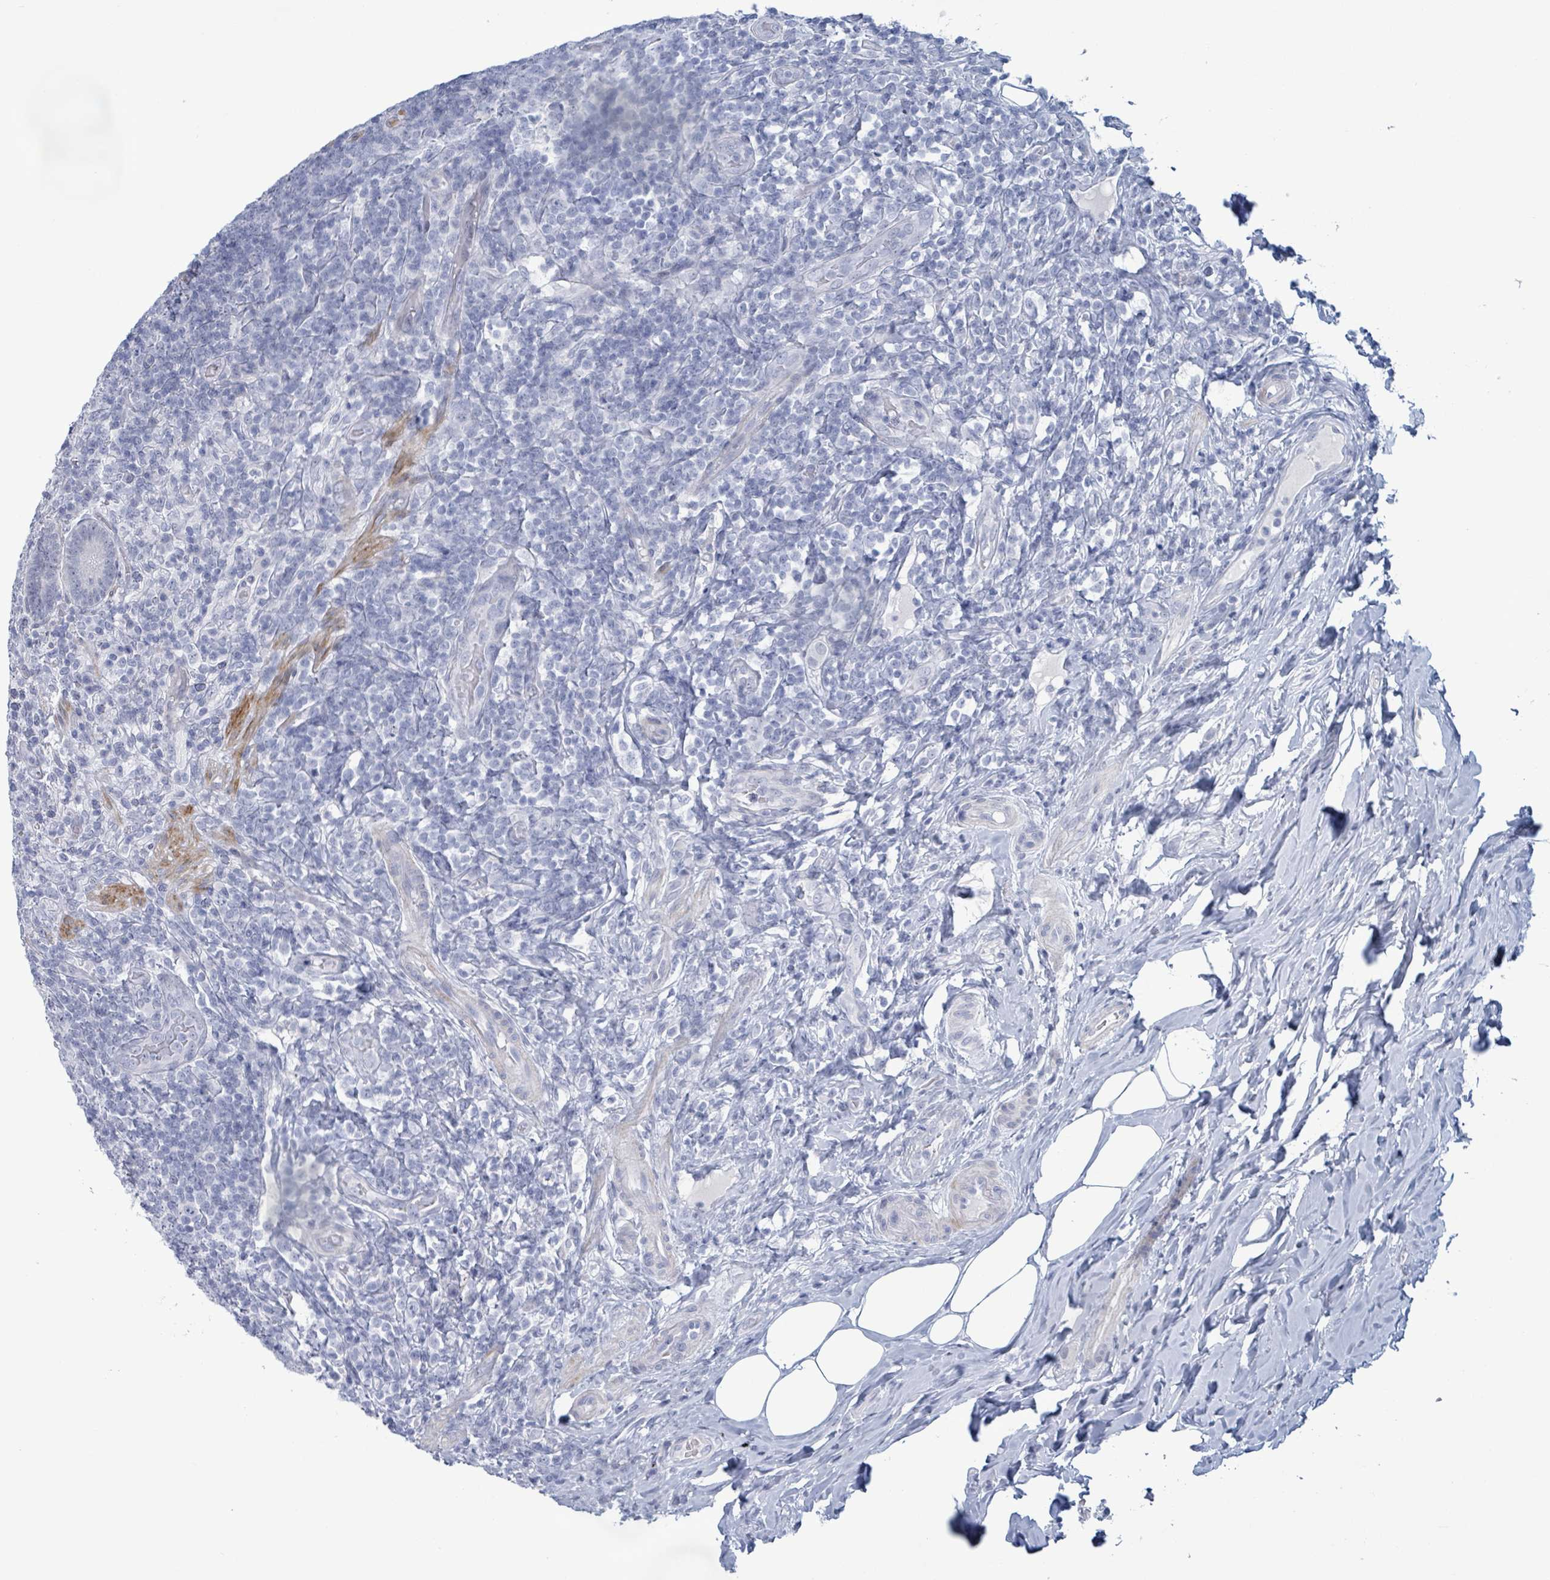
{"staining": {"intensity": "strong", "quantity": "<25%", "location": "cytoplasmic/membranous,nuclear"}, "tissue": "appendix", "cell_type": "Glandular cells", "image_type": "normal", "snomed": [{"axis": "morphology", "description": "Normal tissue, NOS"}, {"axis": "topography", "description": "Appendix"}], "caption": "IHC of normal human appendix reveals medium levels of strong cytoplasmic/membranous,nuclear positivity in about <25% of glandular cells. Using DAB (brown) and hematoxylin (blue) stains, captured at high magnification using brightfield microscopy.", "gene": "ZNF771", "patient": {"sex": "female", "age": 43}}